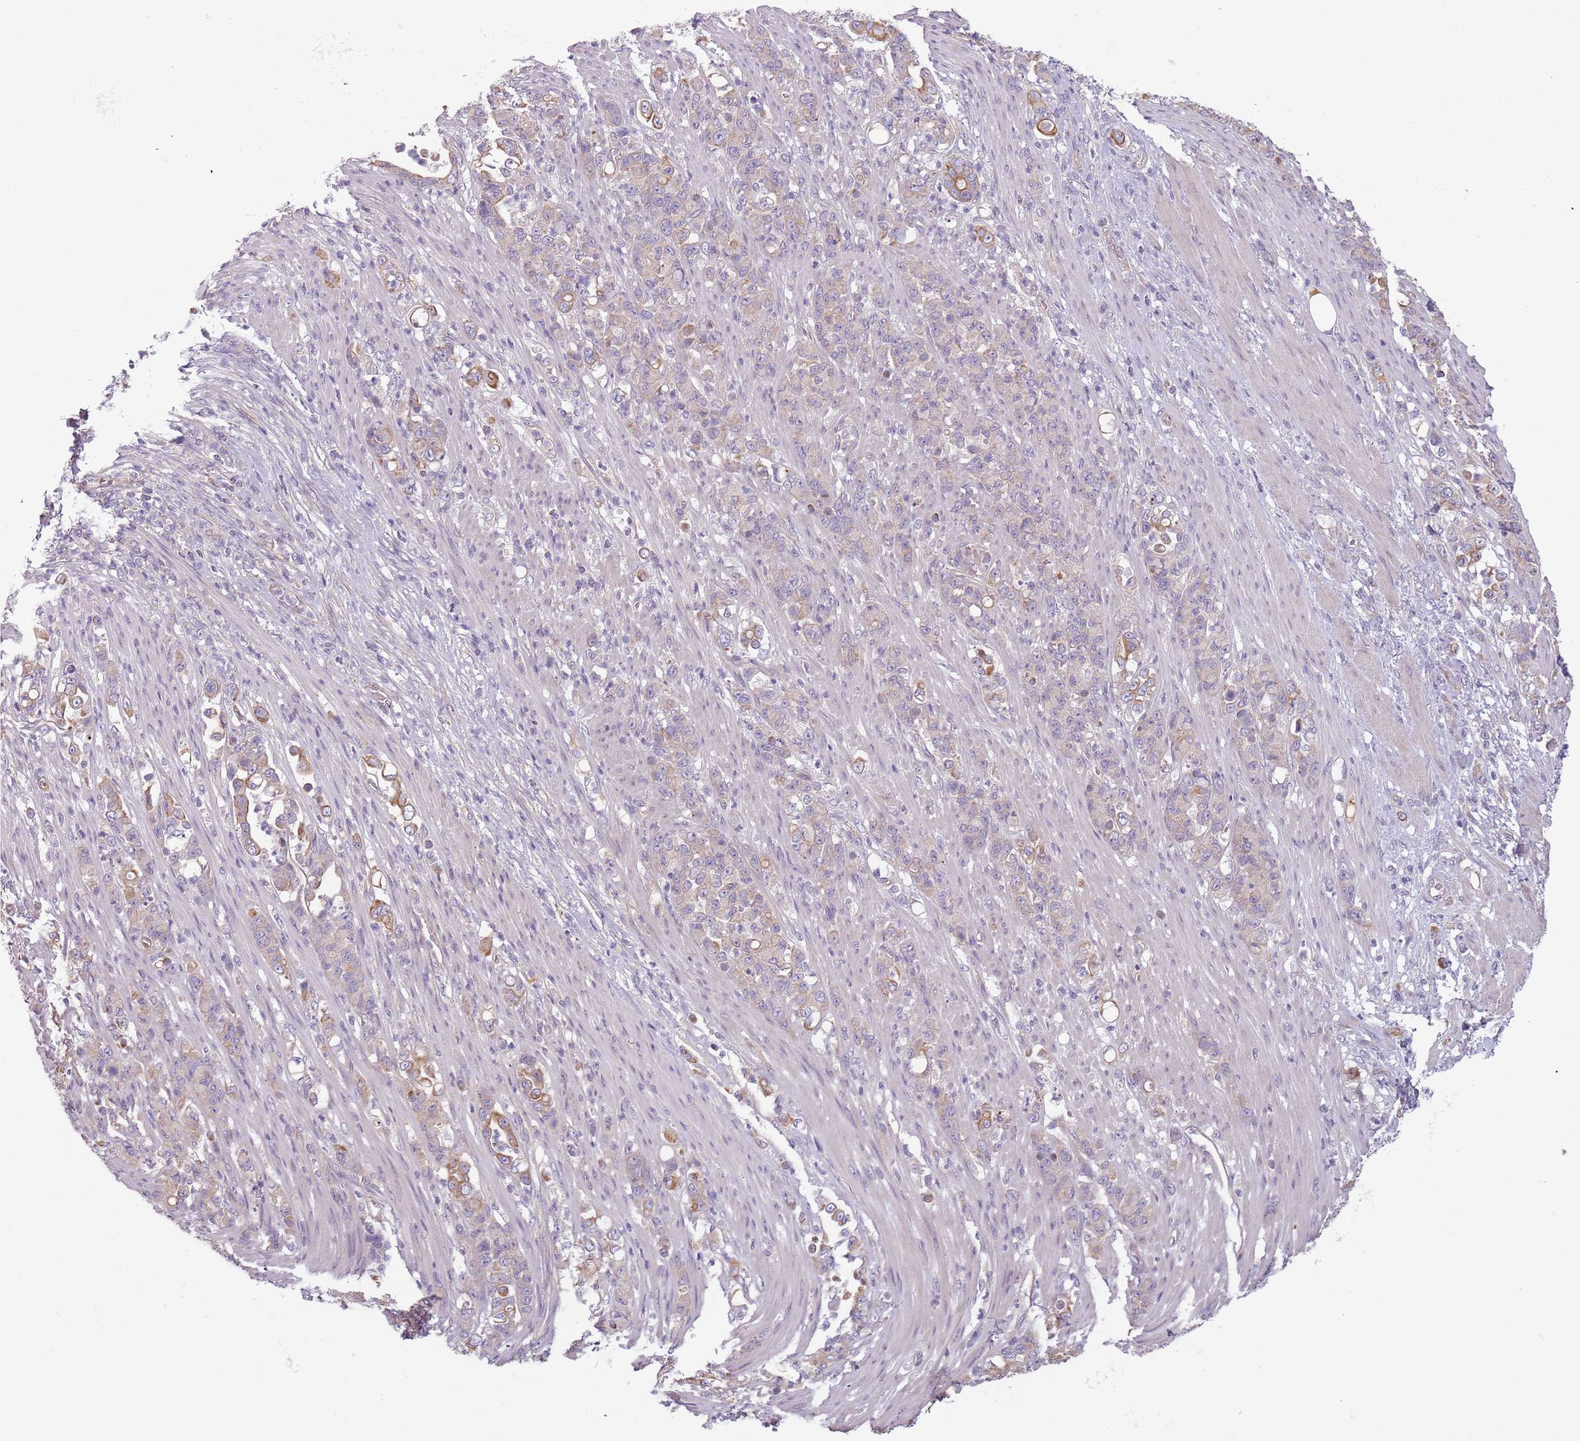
{"staining": {"intensity": "moderate", "quantity": "25%-75%", "location": "cytoplasmic/membranous"}, "tissue": "stomach cancer", "cell_type": "Tumor cells", "image_type": "cancer", "snomed": [{"axis": "morphology", "description": "Normal tissue, NOS"}, {"axis": "morphology", "description": "Adenocarcinoma, NOS"}, {"axis": "topography", "description": "Stomach"}], "caption": "Tumor cells display moderate cytoplasmic/membranous positivity in approximately 25%-75% of cells in stomach cancer.", "gene": "TLCD2", "patient": {"sex": "female", "age": 79}}